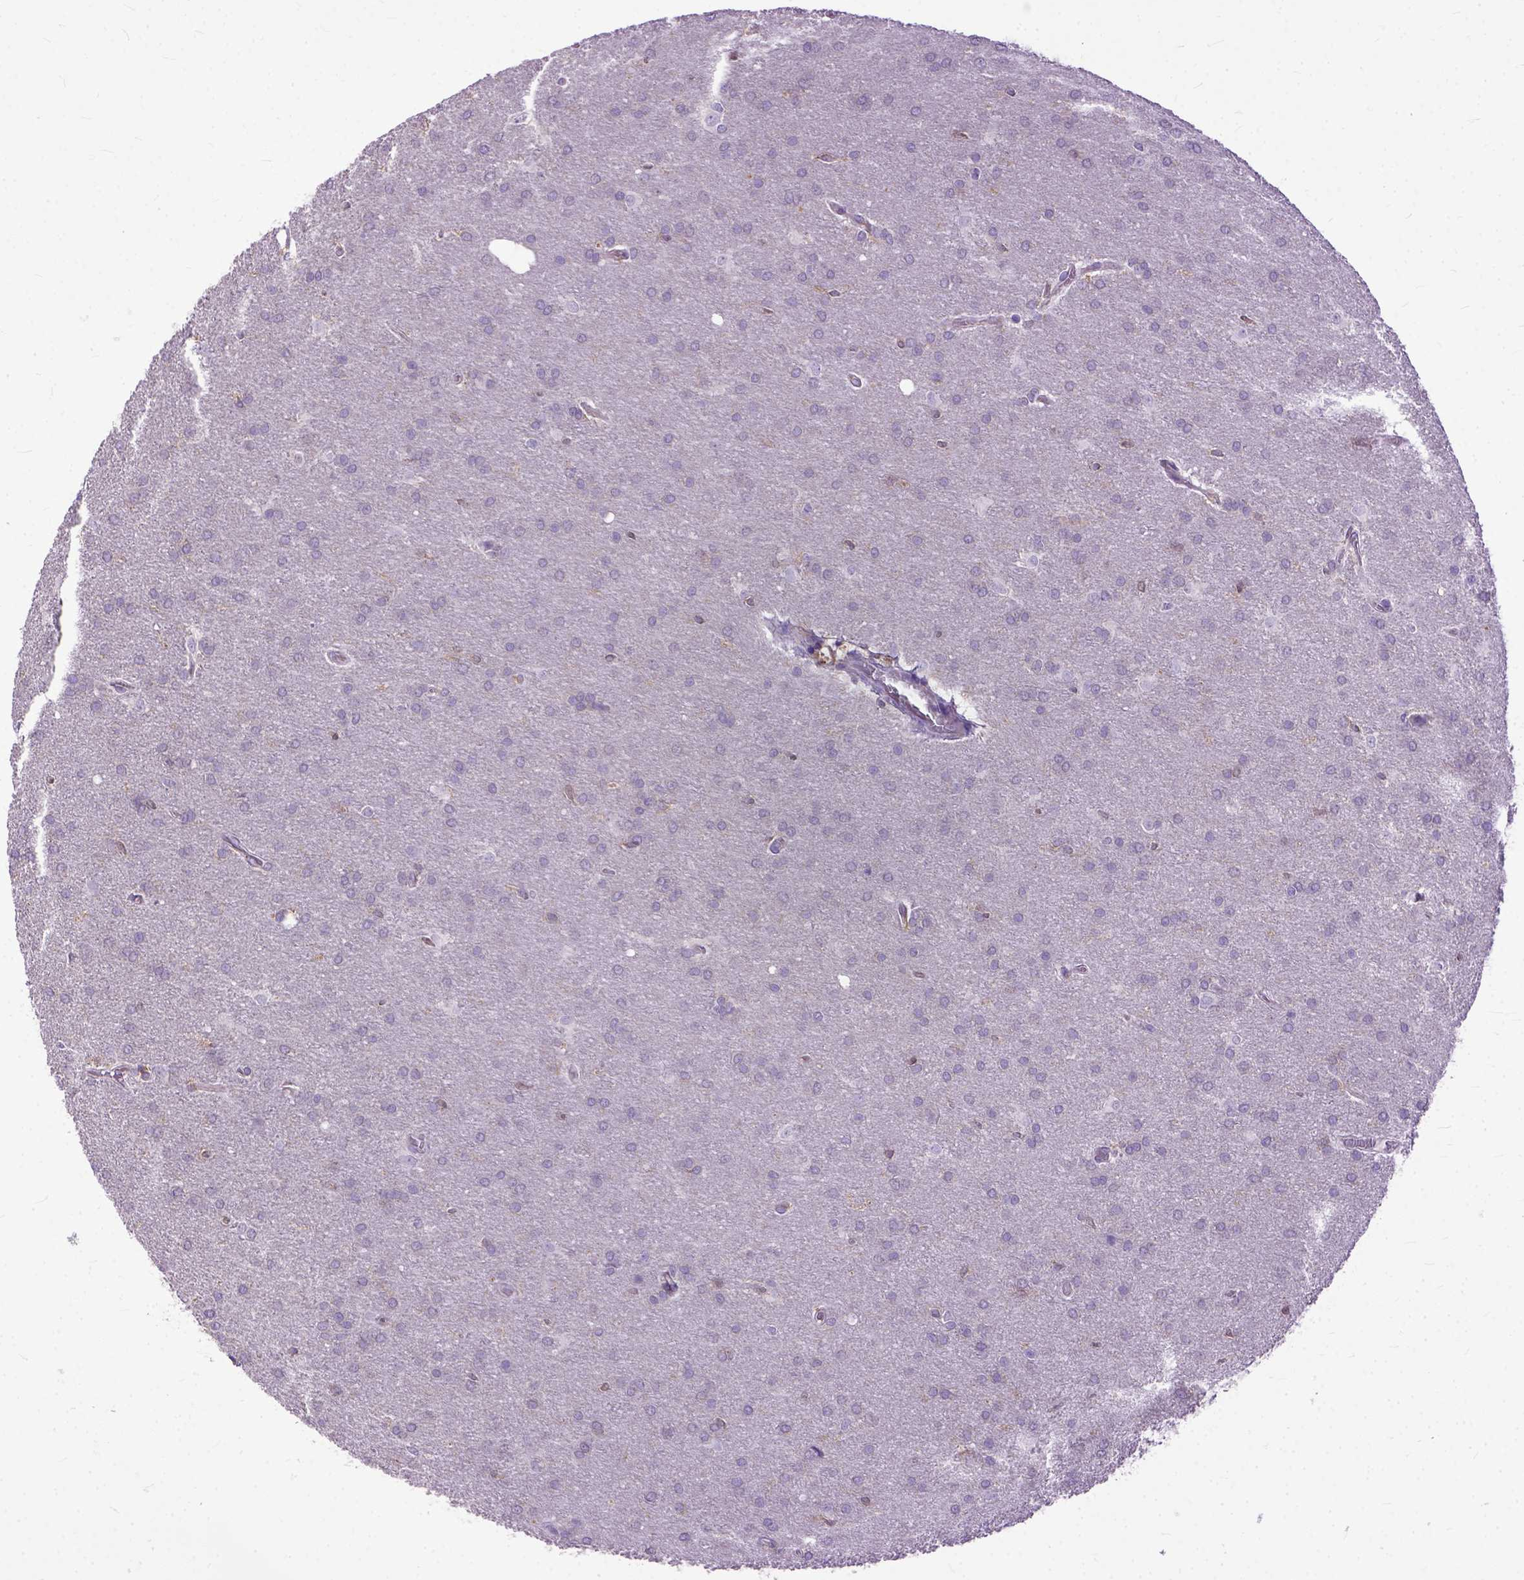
{"staining": {"intensity": "weak", "quantity": "<25%", "location": "cytoplasmic/membranous"}, "tissue": "glioma", "cell_type": "Tumor cells", "image_type": "cancer", "snomed": [{"axis": "morphology", "description": "Glioma, malignant, Low grade"}, {"axis": "topography", "description": "Brain"}], "caption": "Immunohistochemical staining of human glioma shows no significant positivity in tumor cells.", "gene": "NAMPT", "patient": {"sex": "female", "age": 32}}